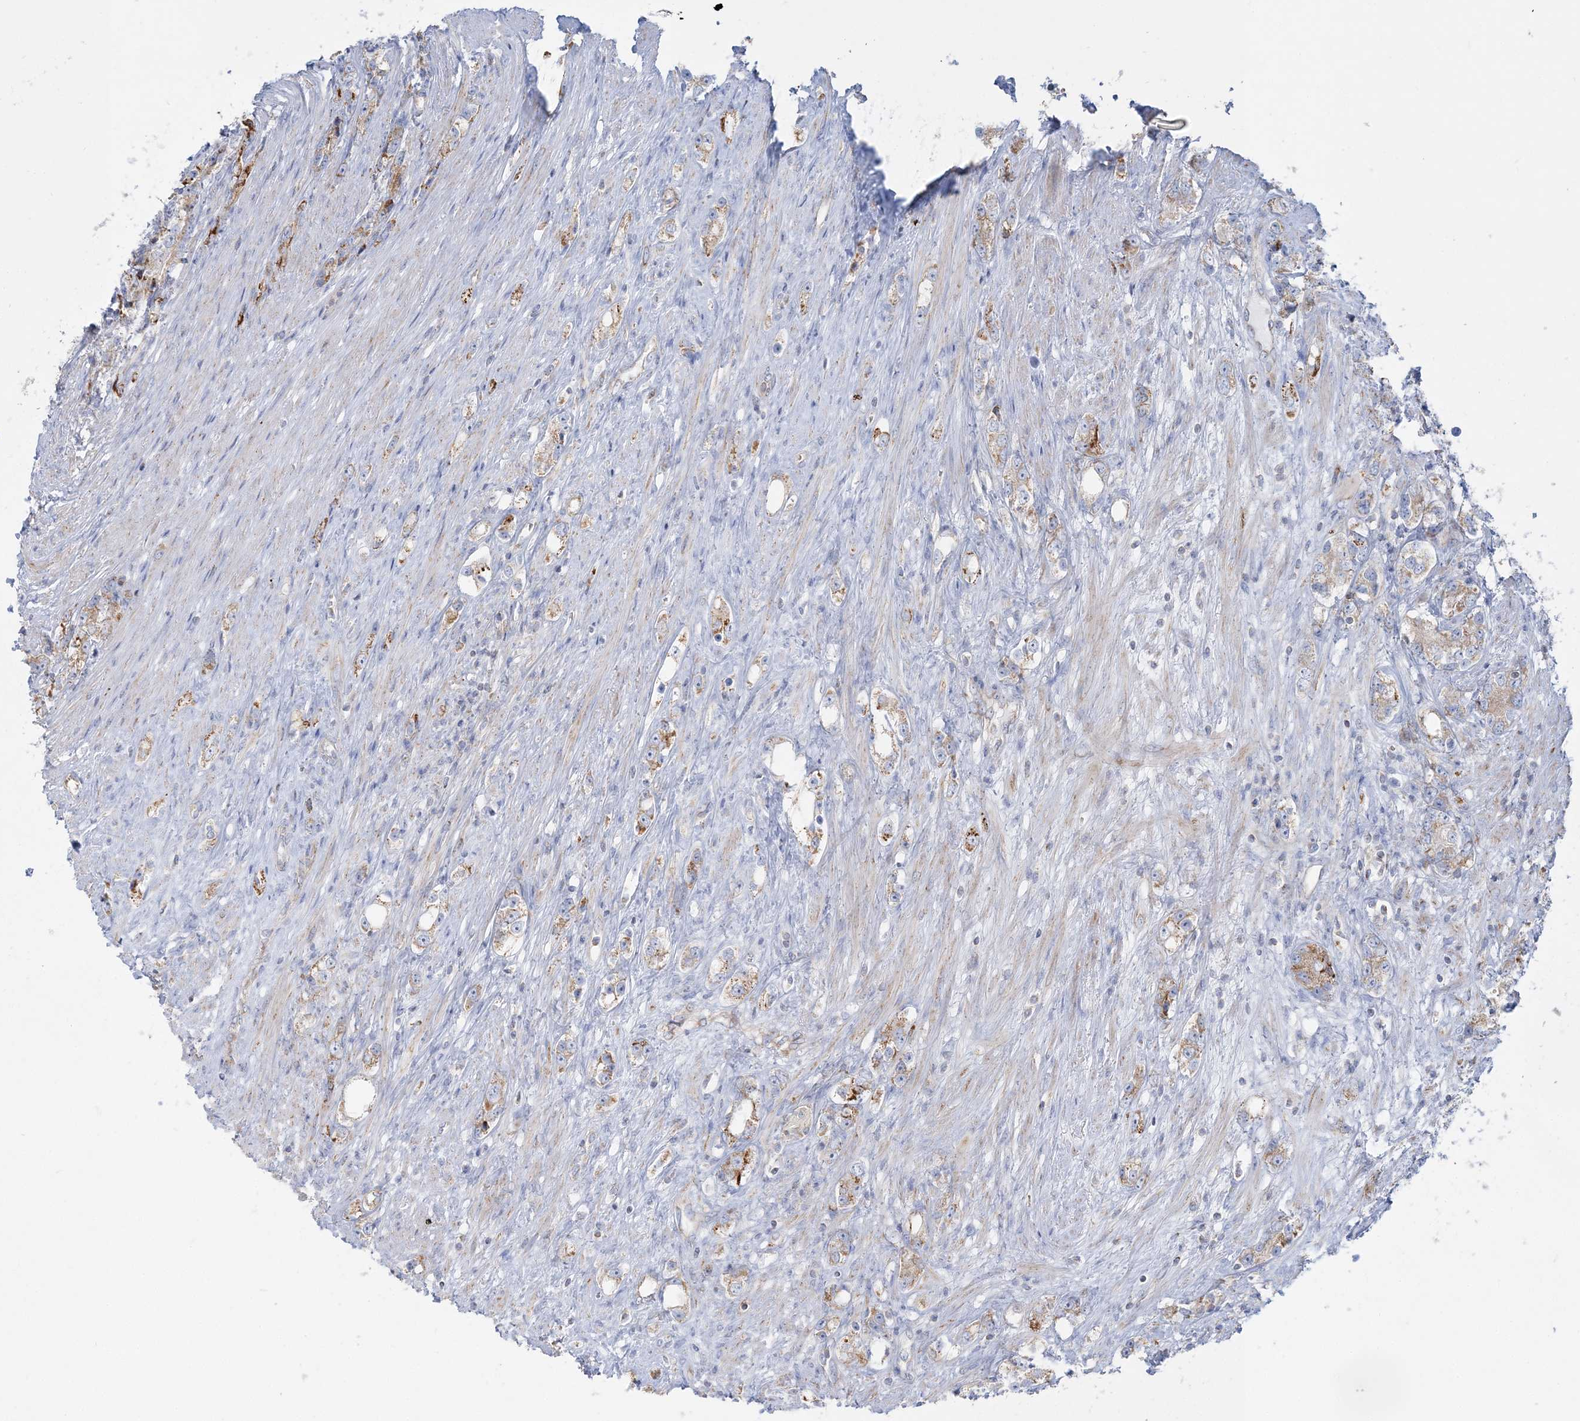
{"staining": {"intensity": "moderate", "quantity": "25%-75%", "location": "cytoplasmic/membranous"}, "tissue": "prostate cancer", "cell_type": "Tumor cells", "image_type": "cancer", "snomed": [{"axis": "morphology", "description": "Adenocarcinoma, High grade"}, {"axis": "topography", "description": "Prostate"}], "caption": "Protein analysis of prostate adenocarcinoma (high-grade) tissue demonstrates moderate cytoplasmic/membranous positivity in about 25%-75% of tumor cells. (brown staining indicates protein expression, while blue staining denotes nuclei).", "gene": "TBC1D14", "patient": {"sex": "male", "age": 63}}